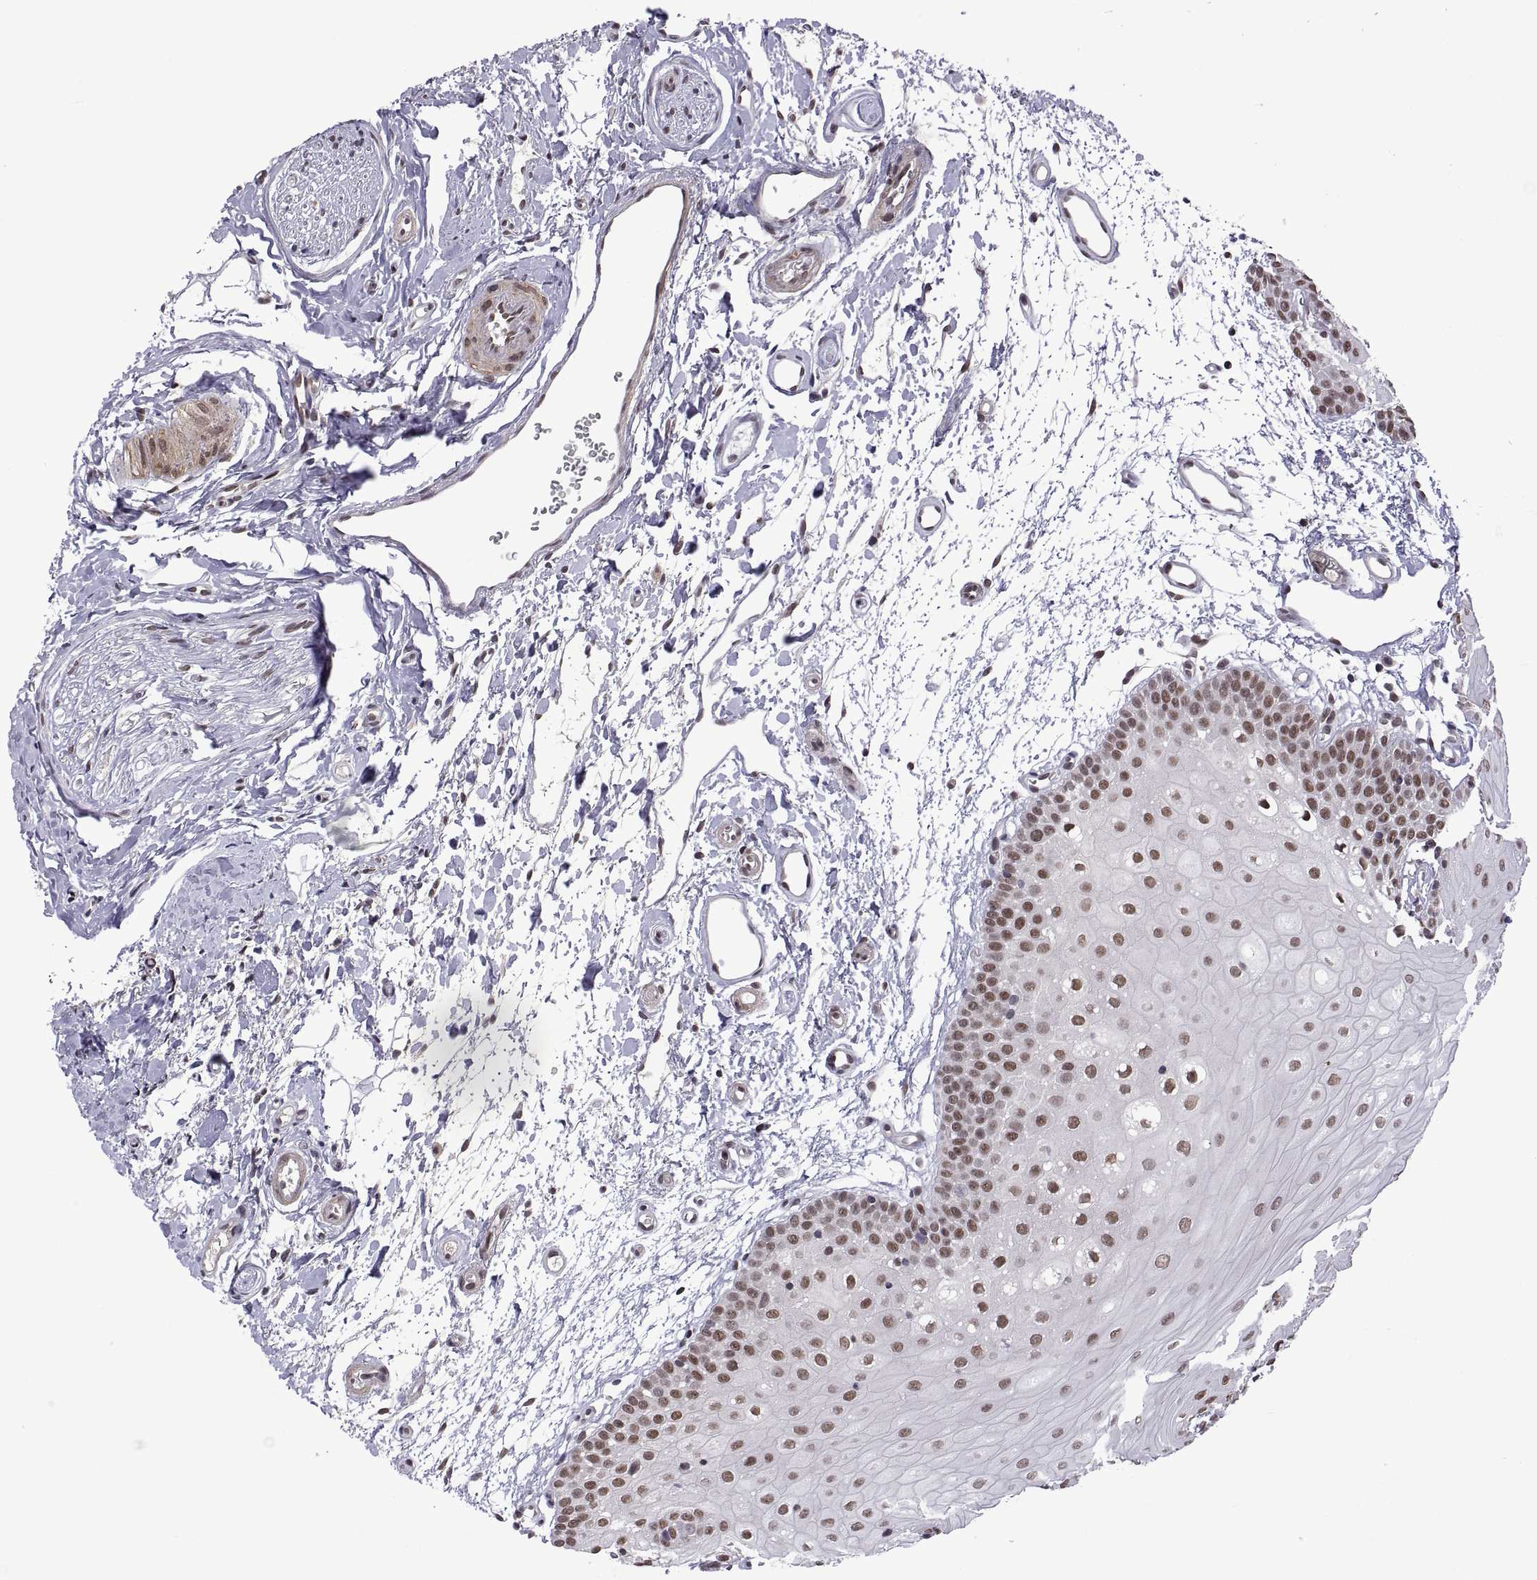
{"staining": {"intensity": "moderate", "quantity": "25%-75%", "location": "nuclear"}, "tissue": "oral mucosa", "cell_type": "Squamous epithelial cells", "image_type": "normal", "snomed": [{"axis": "morphology", "description": "Normal tissue, NOS"}, {"axis": "morphology", "description": "Squamous cell carcinoma, NOS"}, {"axis": "topography", "description": "Oral tissue"}, {"axis": "topography", "description": "Head-Neck"}], "caption": "A photomicrograph of oral mucosa stained for a protein reveals moderate nuclear brown staining in squamous epithelial cells.", "gene": "NR4A1", "patient": {"sex": "female", "age": 75}}